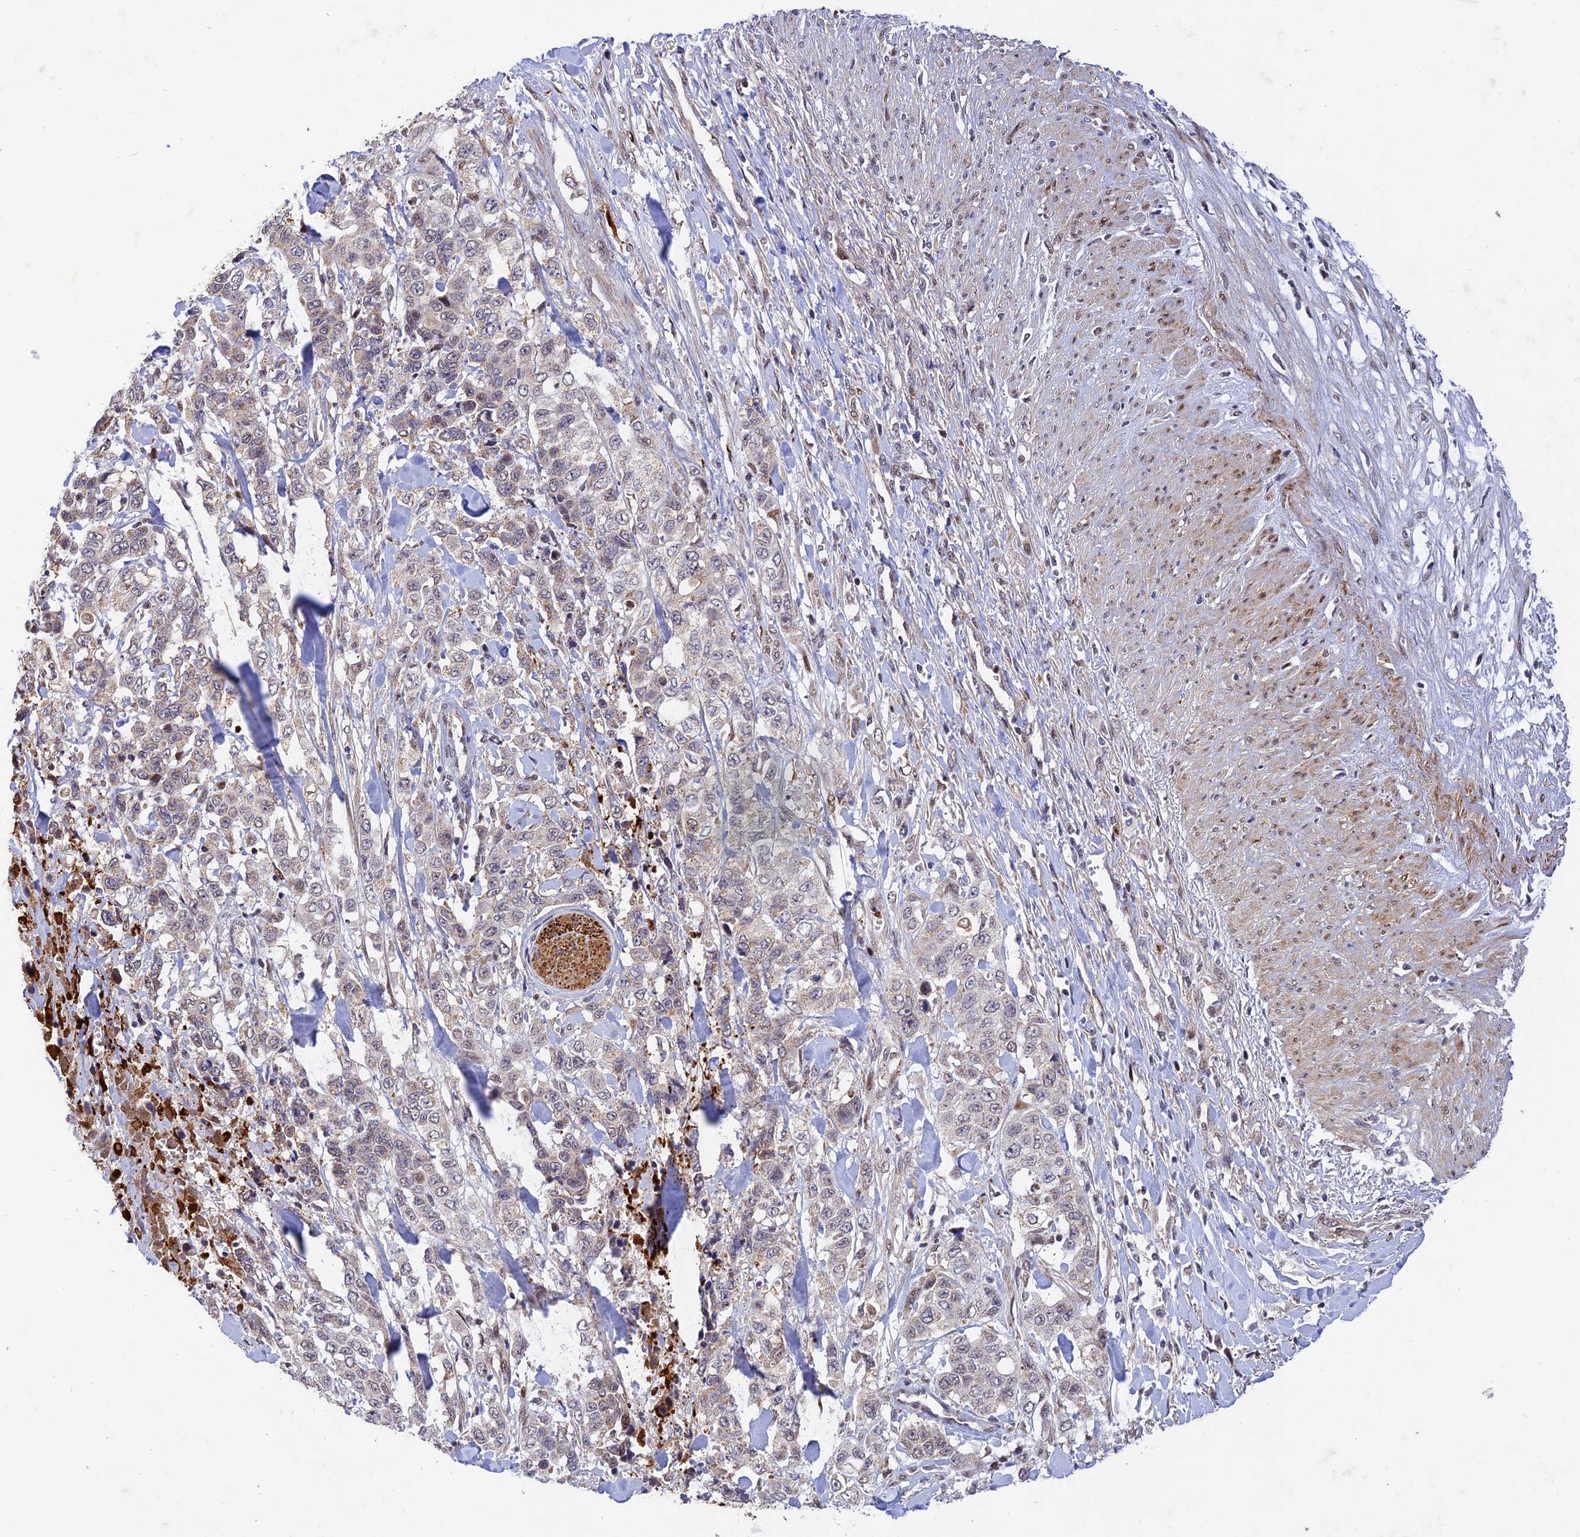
{"staining": {"intensity": "negative", "quantity": "none", "location": "none"}, "tissue": "stomach cancer", "cell_type": "Tumor cells", "image_type": "cancer", "snomed": [{"axis": "morphology", "description": "Adenocarcinoma, NOS"}, {"axis": "topography", "description": "Stomach, upper"}], "caption": "Immunohistochemistry of stomach adenocarcinoma demonstrates no positivity in tumor cells. (DAB immunohistochemistry (IHC) with hematoxylin counter stain).", "gene": "WDR55", "patient": {"sex": "male", "age": 62}}